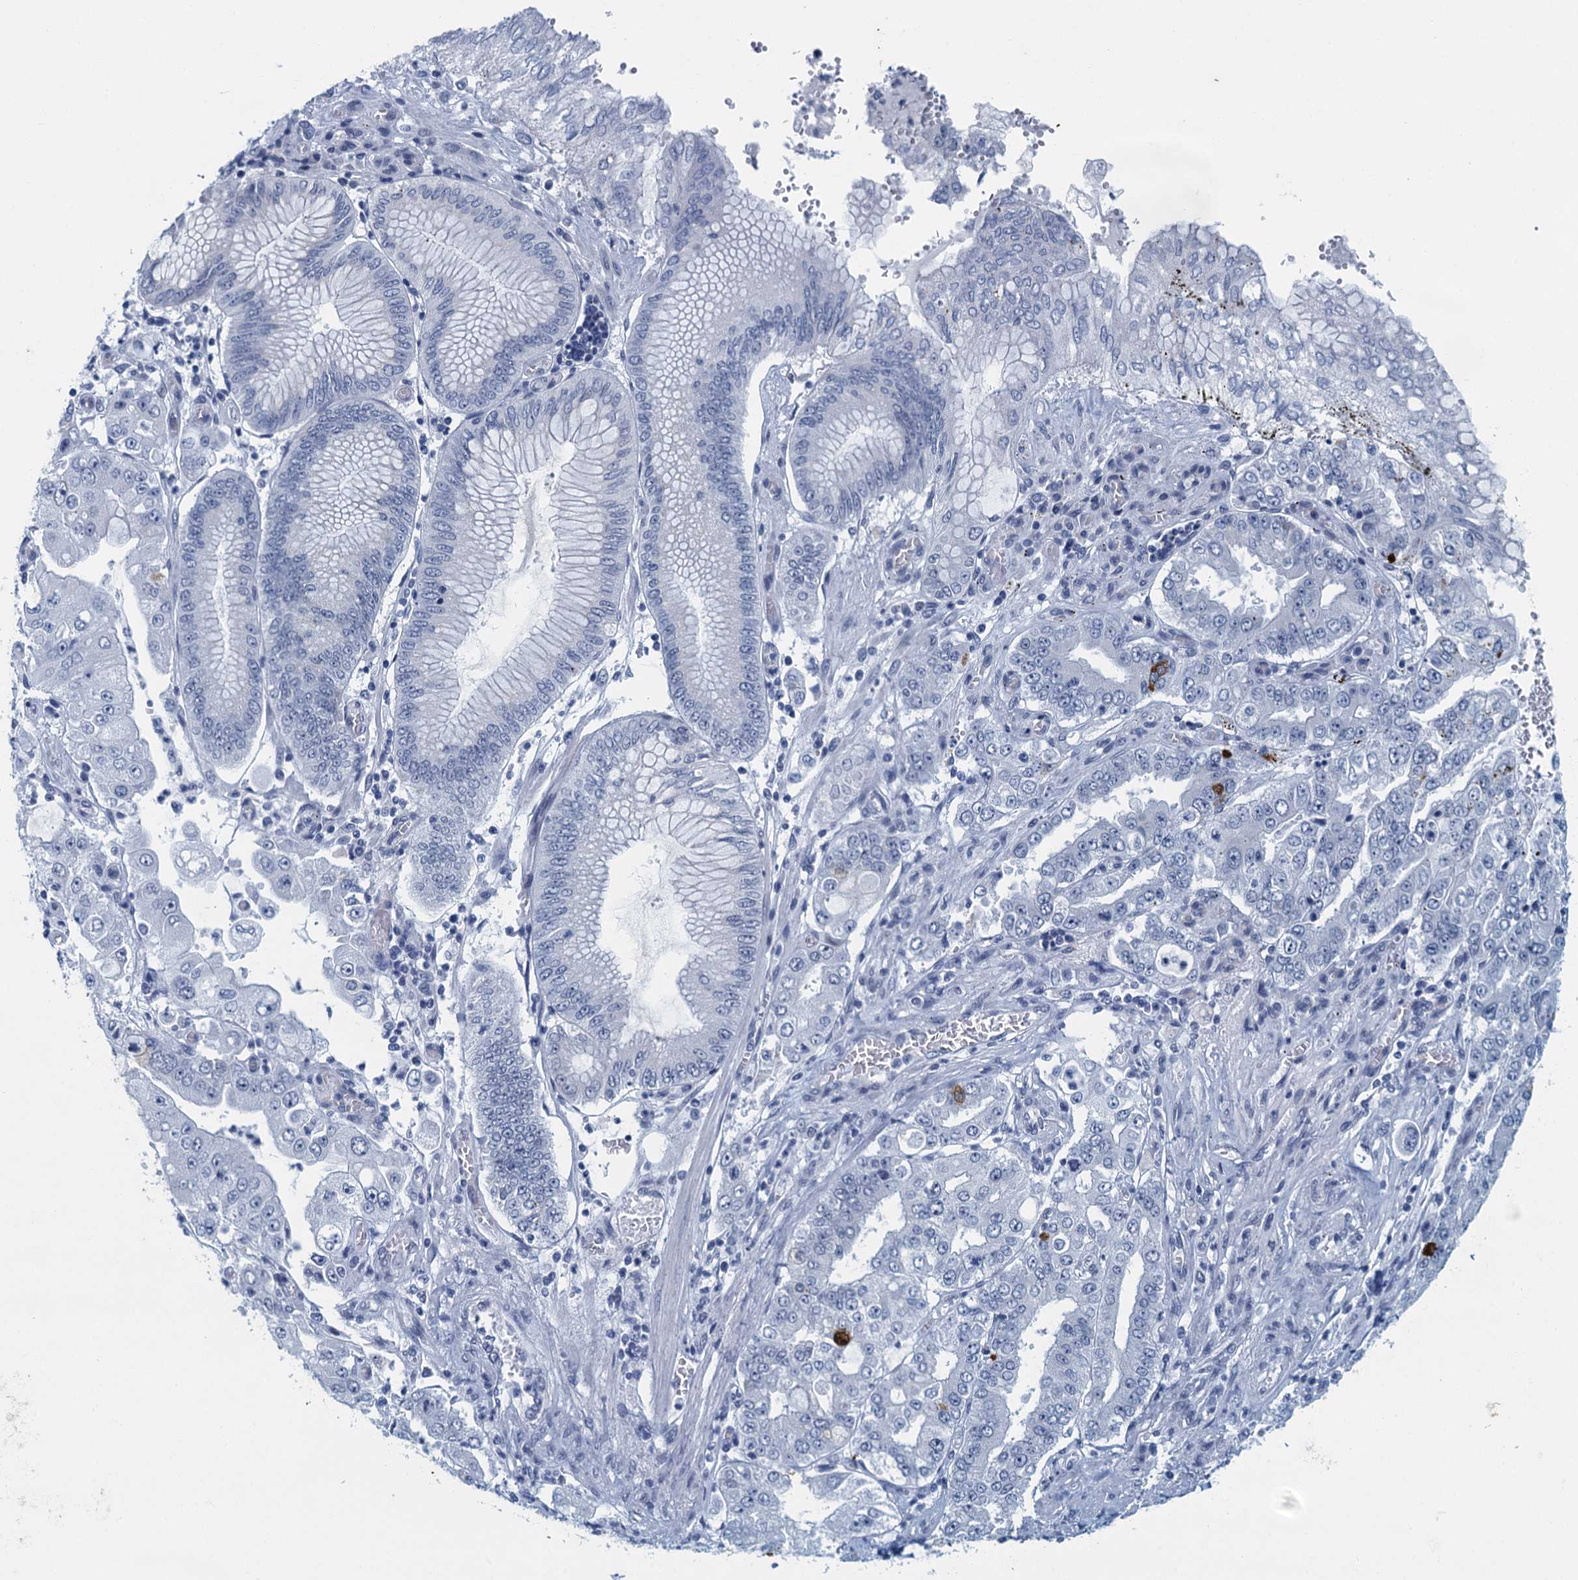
{"staining": {"intensity": "strong", "quantity": "<25%", "location": "cytoplasmic/membranous"}, "tissue": "stomach cancer", "cell_type": "Tumor cells", "image_type": "cancer", "snomed": [{"axis": "morphology", "description": "Adenocarcinoma, NOS"}, {"axis": "topography", "description": "Stomach"}], "caption": "Stomach adenocarcinoma was stained to show a protein in brown. There is medium levels of strong cytoplasmic/membranous staining in approximately <25% of tumor cells.", "gene": "ENSG00000131152", "patient": {"sex": "male", "age": 76}}